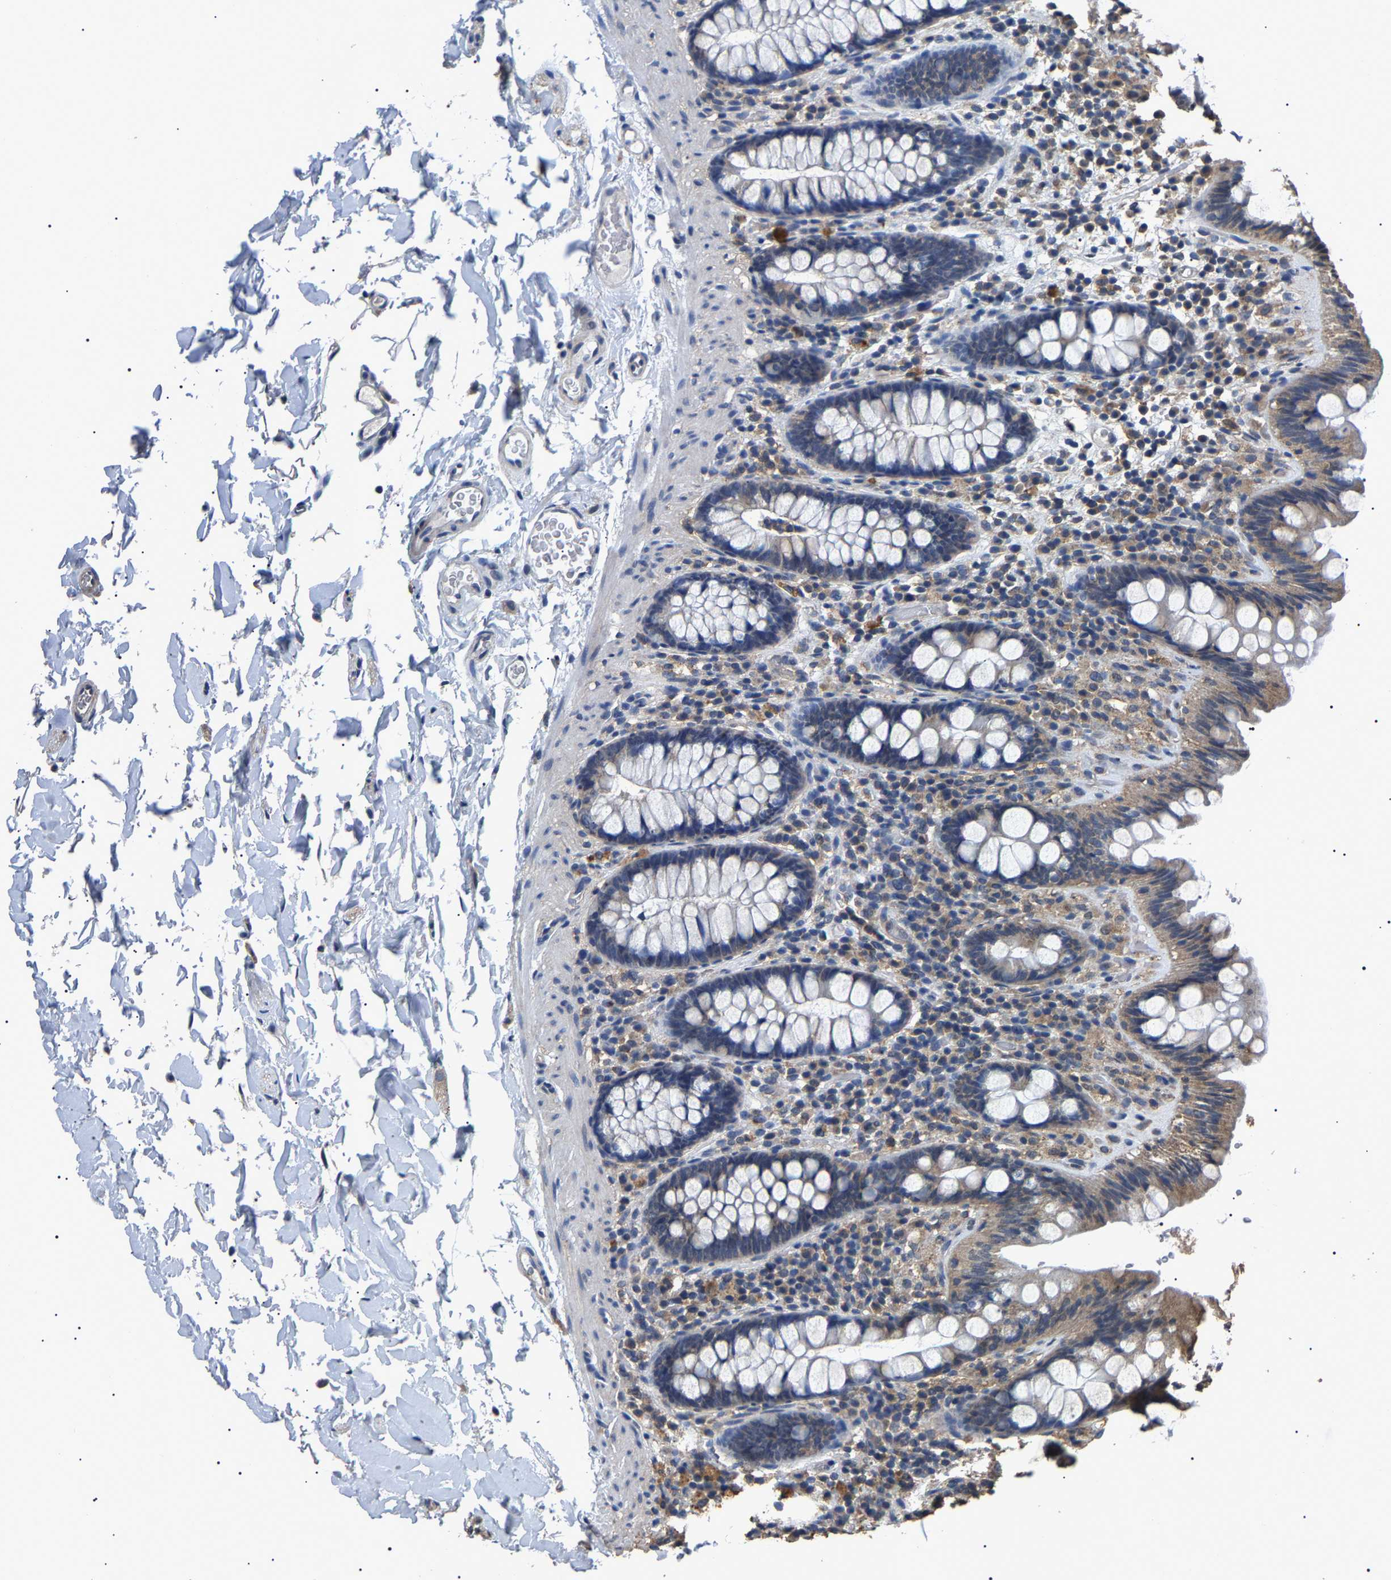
{"staining": {"intensity": "weak", "quantity": ">75%", "location": "cytoplasmic/membranous"}, "tissue": "colon", "cell_type": "Endothelial cells", "image_type": "normal", "snomed": [{"axis": "morphology", "description": "Normal tissue, NOS"}, {"axis": "topography", "description": "Colon"}], "caption": "Immunohistochemistry (IHC) (DAB) staining of normal human colon reveals weak cytoplasmic/membranous protein expression in about >75% of endothelial cells.", "gene": "PSMD8", "patient": {"sex": "female", "age": 80}}